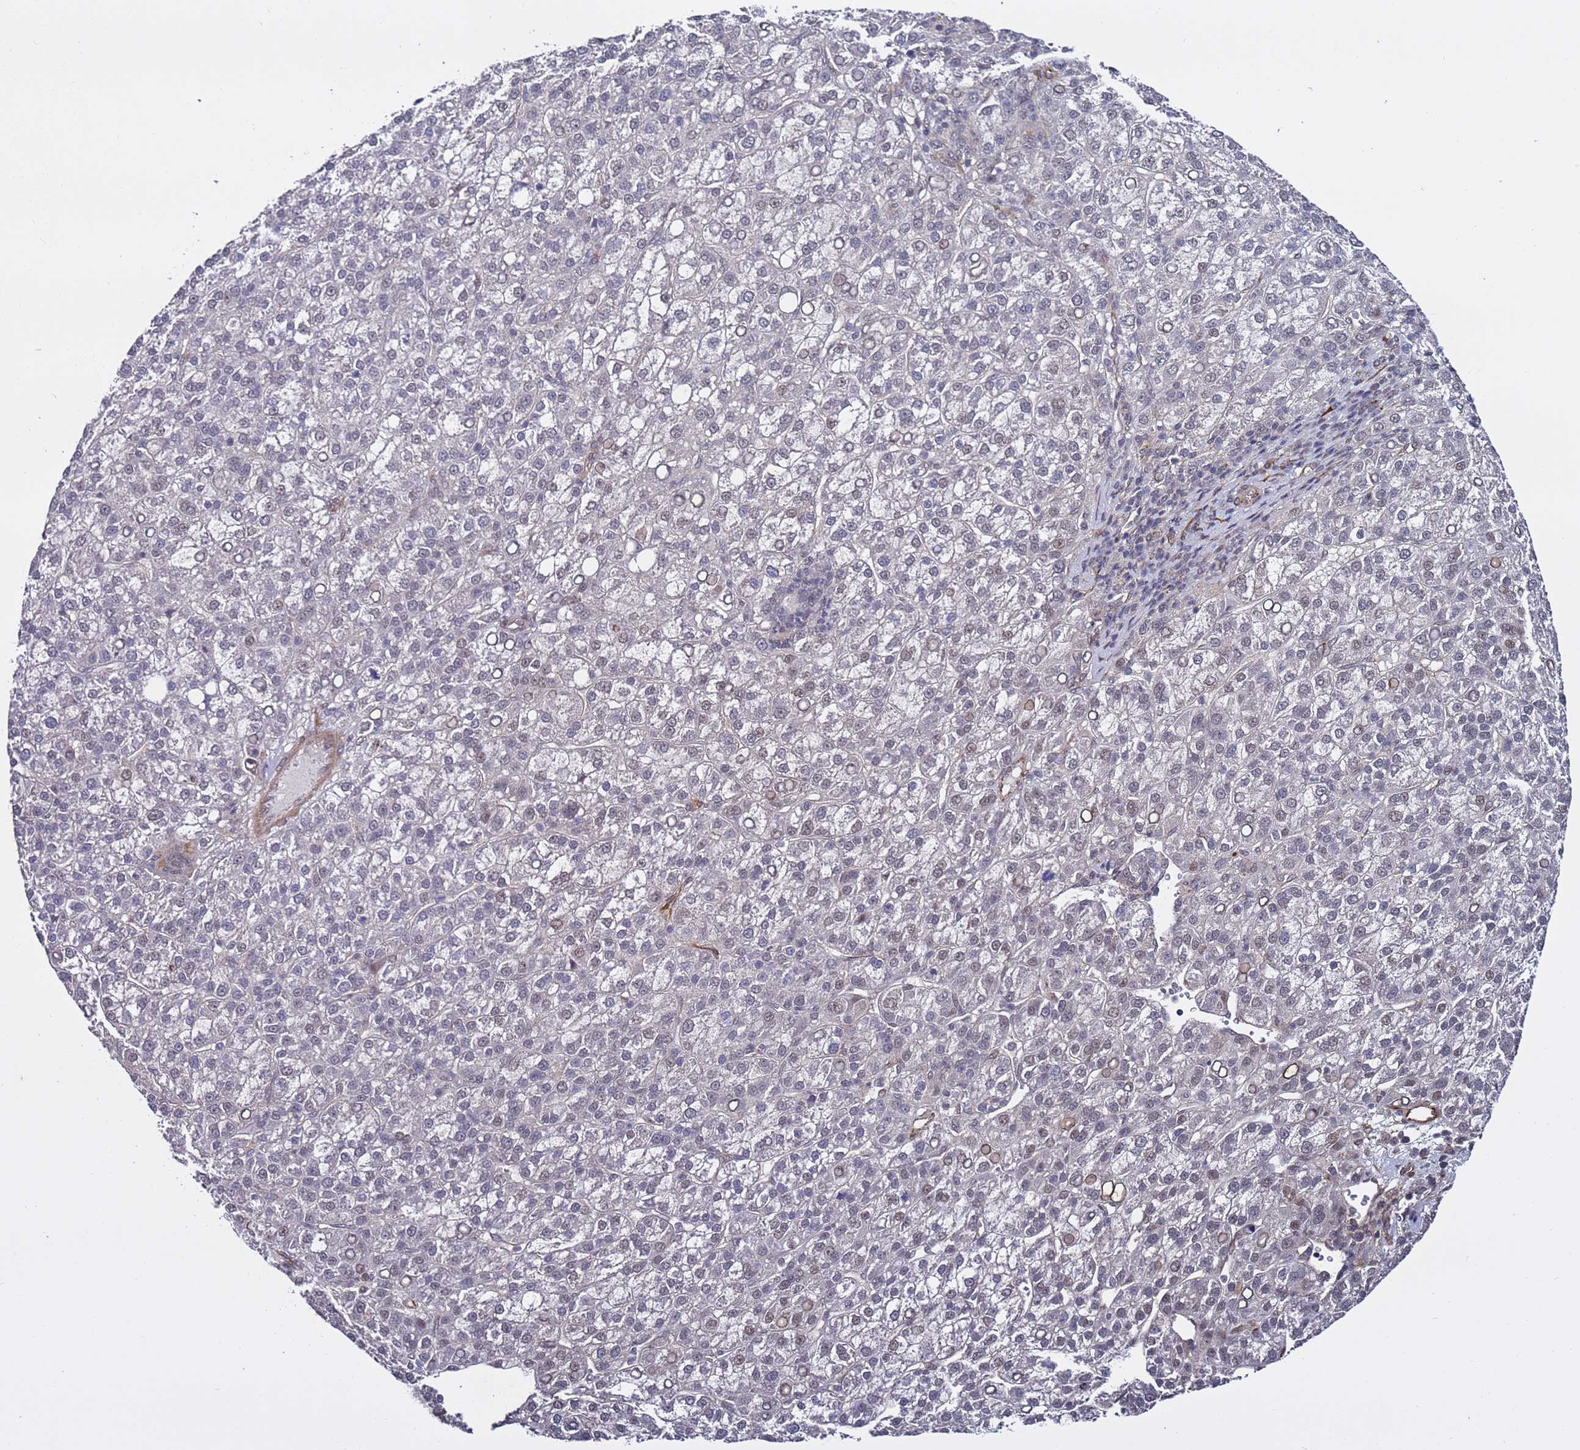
{"staining": {"intensity": "weak", "quantity": "<25%", "location": "nuclear"}, "tissue": "liver cancer", "cell_type": "Tumor cells", "image_type": "cancer", "snomed": [{"axis": "morphology", "description": "Carcinoma, Hepatocellular, NOS"}, {"axis": "topography", "description": "Liver"}], "caption": "Immunohistochemical staining of human hepatocellular carcinoma (liver) exhibits no significant expression in tumor cells. (DAB (3,3'-diaminobenzidine) IHC visualized using brightfield microscopy, high magnification).", "gene": "POLR2D", "patient": {"sex": "female", "age": 58}}